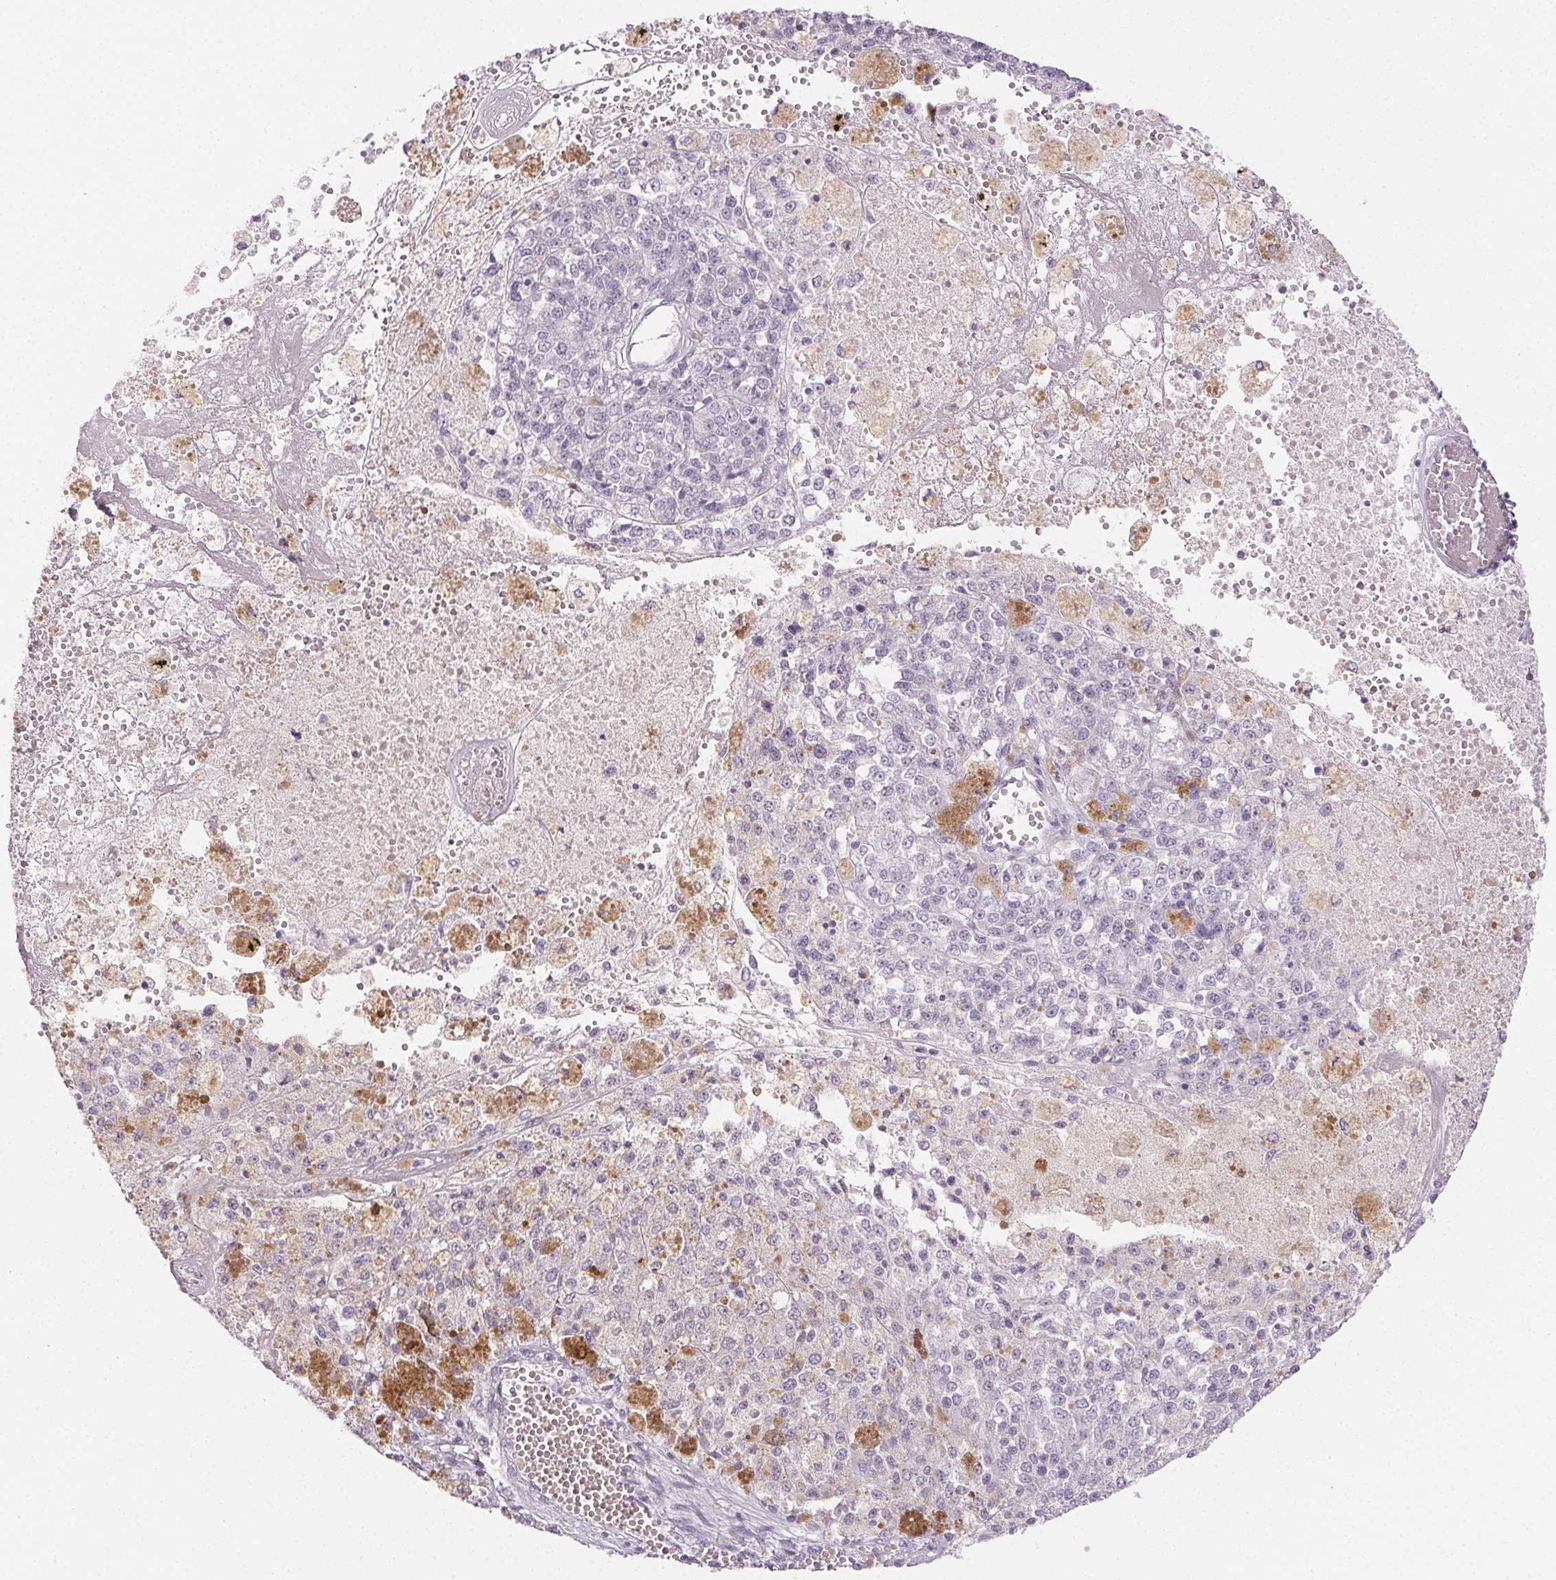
{"staining": {"intensity": "negative", "quantity": "none", "location": "none"}, "tissue": "melanoma", "cell_type": "Tumor cells", "image_type": "cancer", "snomed": [{"axis": "morphology", "description": "Malignant melanoma, Metastatic site"}, {"axis": "topography", "description": "Lymph node"}], "caption": "IHC micrograph of neoplastic tissue: melanoma stained with DAB (3,3'-diaminobenzidine) shows no significant protein staining in tumor cells.", "gene": "PI3", "patient": {"sex": "female", "age": 64}}